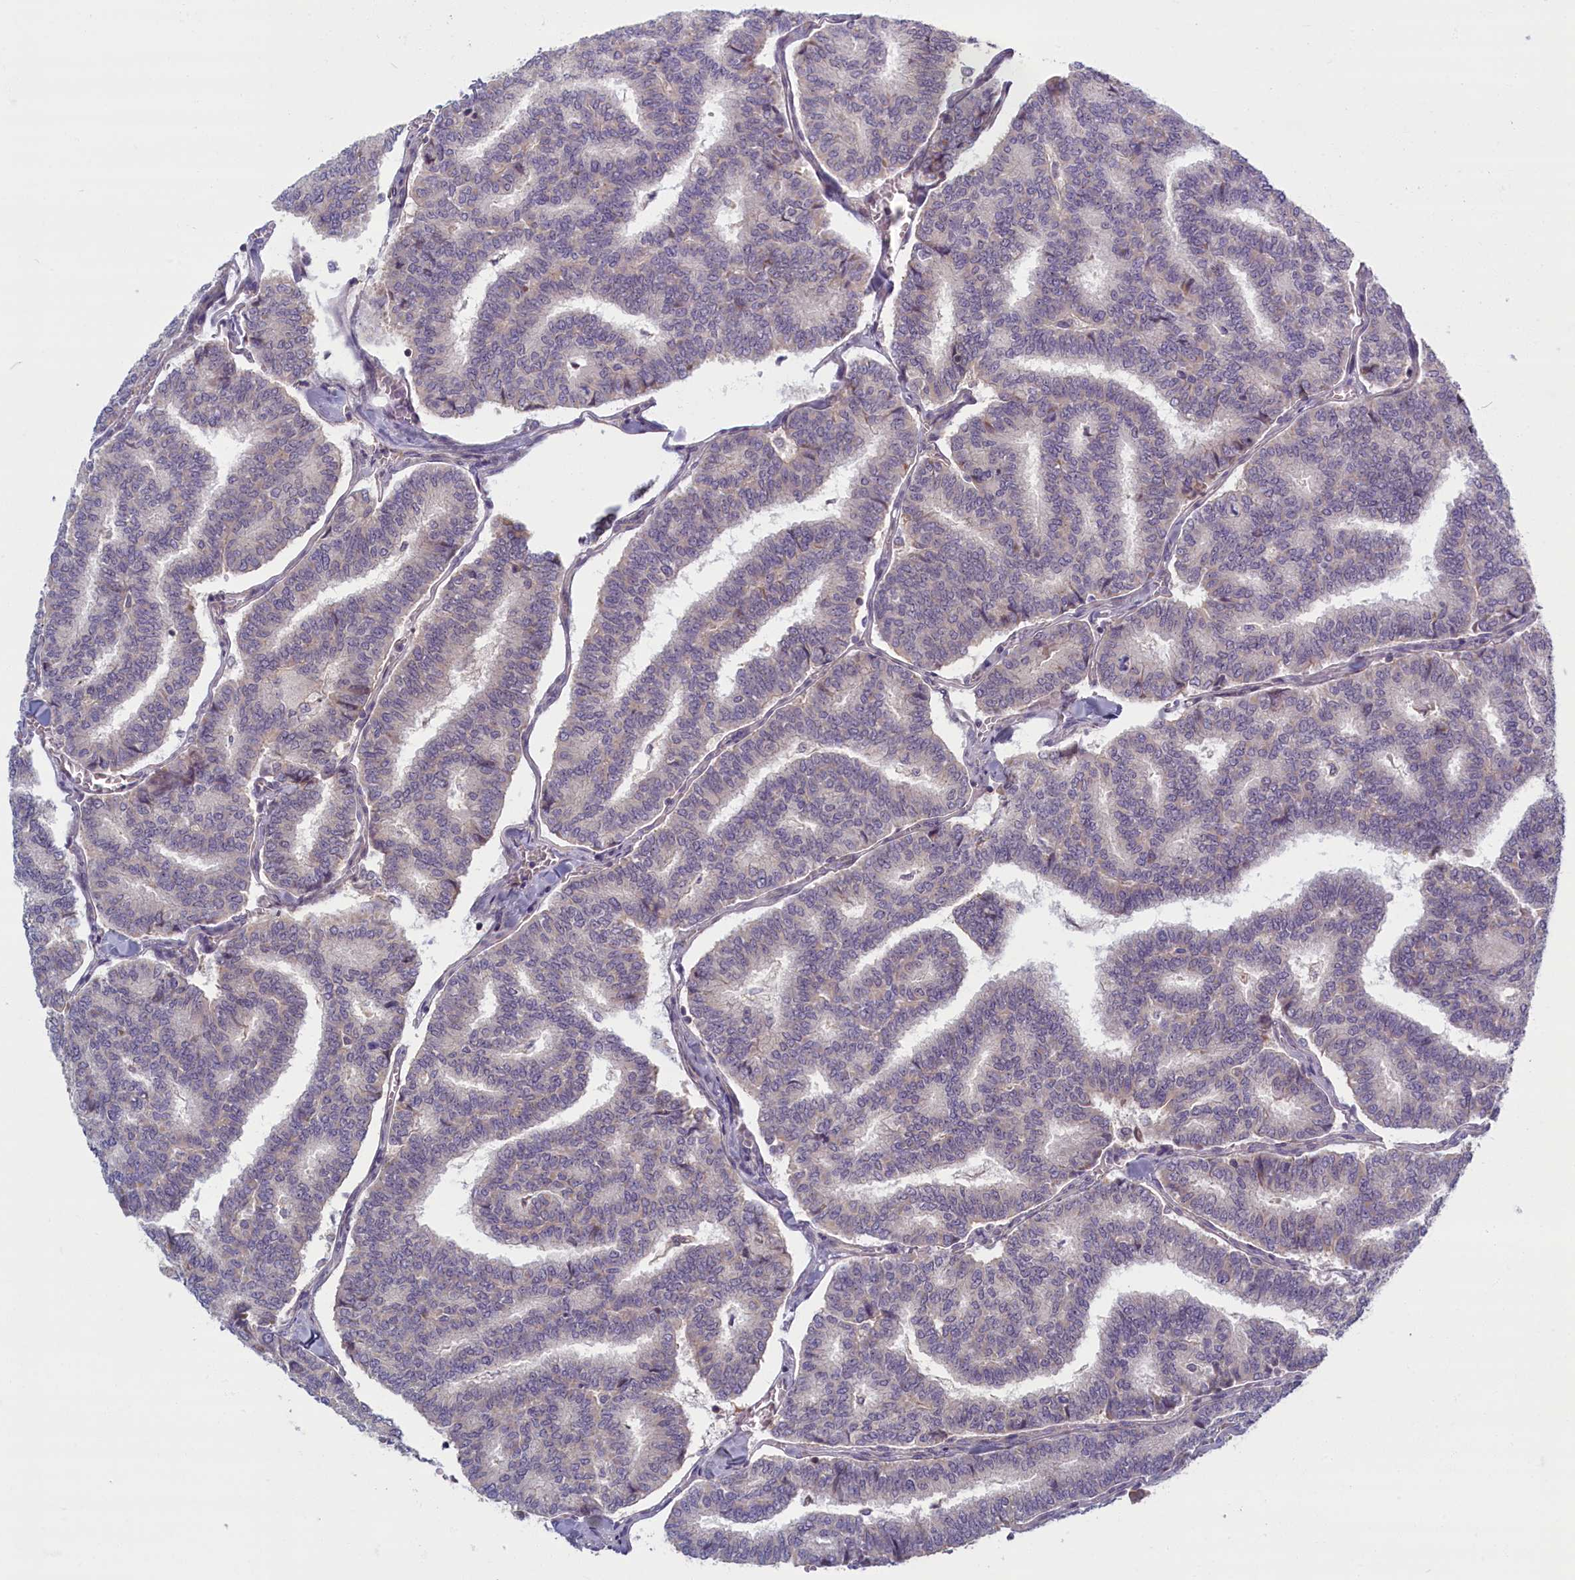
{"staining": {"intensity": "negative", "quantity": "none", "location": "none"}, "tissue": "thyroid cancer", "cell_type": "Tumor cells", "image_type": "cancer", "snomed": [{"axis": "morphology", "description": "Papillary adenocarcinoma, NOS"}, {"axis": "topography", "description": "Thyroid gland"}], "caption": "There is no significant staining in tumor cells of thyroid papillary adenocarcinoma.", "gene": "TRPM4", "patient": {"sex": "female", "age": 35}}